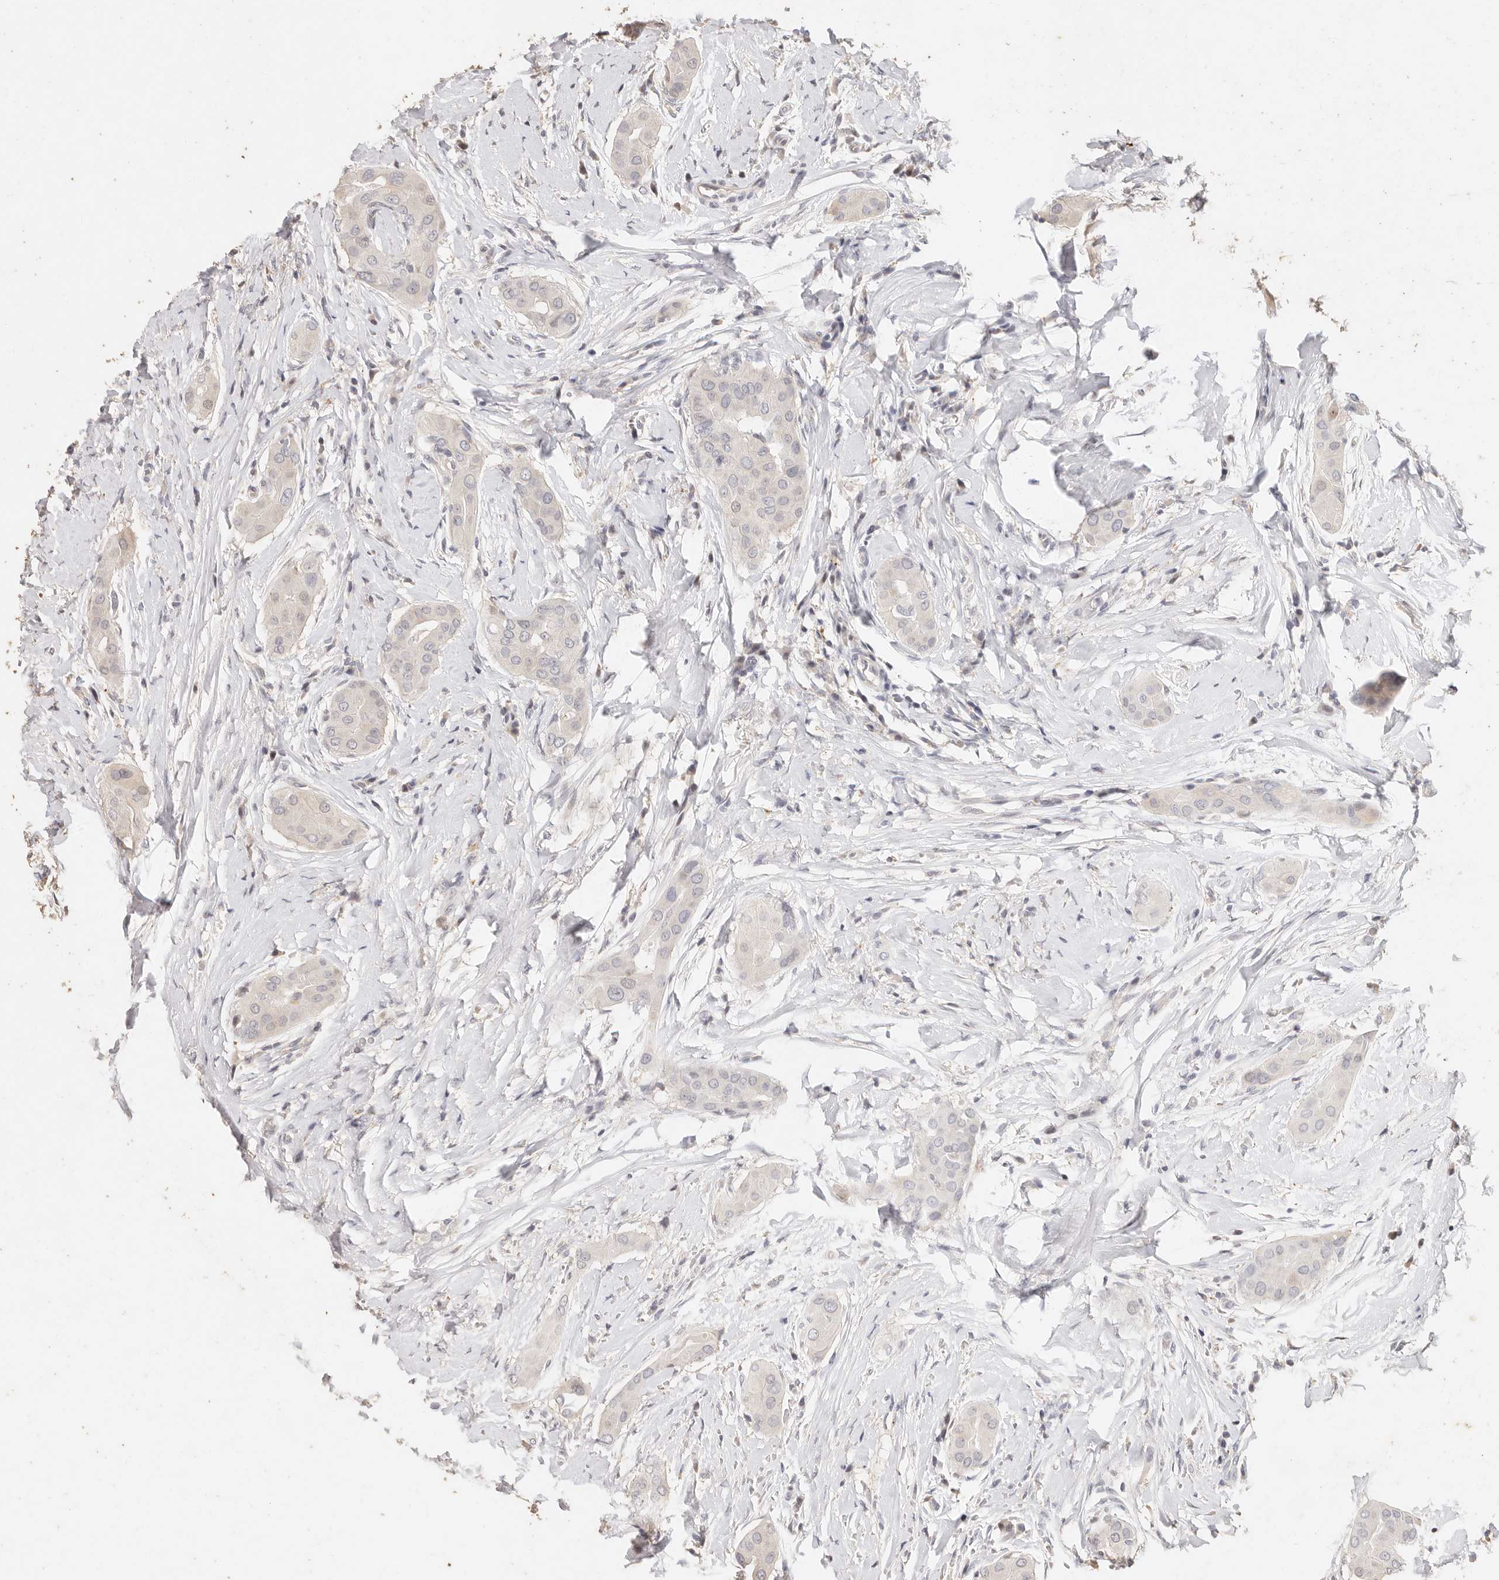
{"staining": {"intensity": "negative", "quantity": "none", "location": "none"}, "tissue": "thyroid cancer", "cell_type": "Tumor cells", "image_type": "cancer", "snomed": [{"axis": "morphology", "description": "Papillary adenocarcinoma, NOS"}, {"axis": "topography", "description": "Thyroid gland"}], "caption": "IHC photomicrograph of neoplastic tissue: human papillary adenocarcinoma (thyroid) stained with DAB shows no significant protein staining in tumor cells.", "gene": "KIF9", "patient": {"sex": "male", "age": 33}}